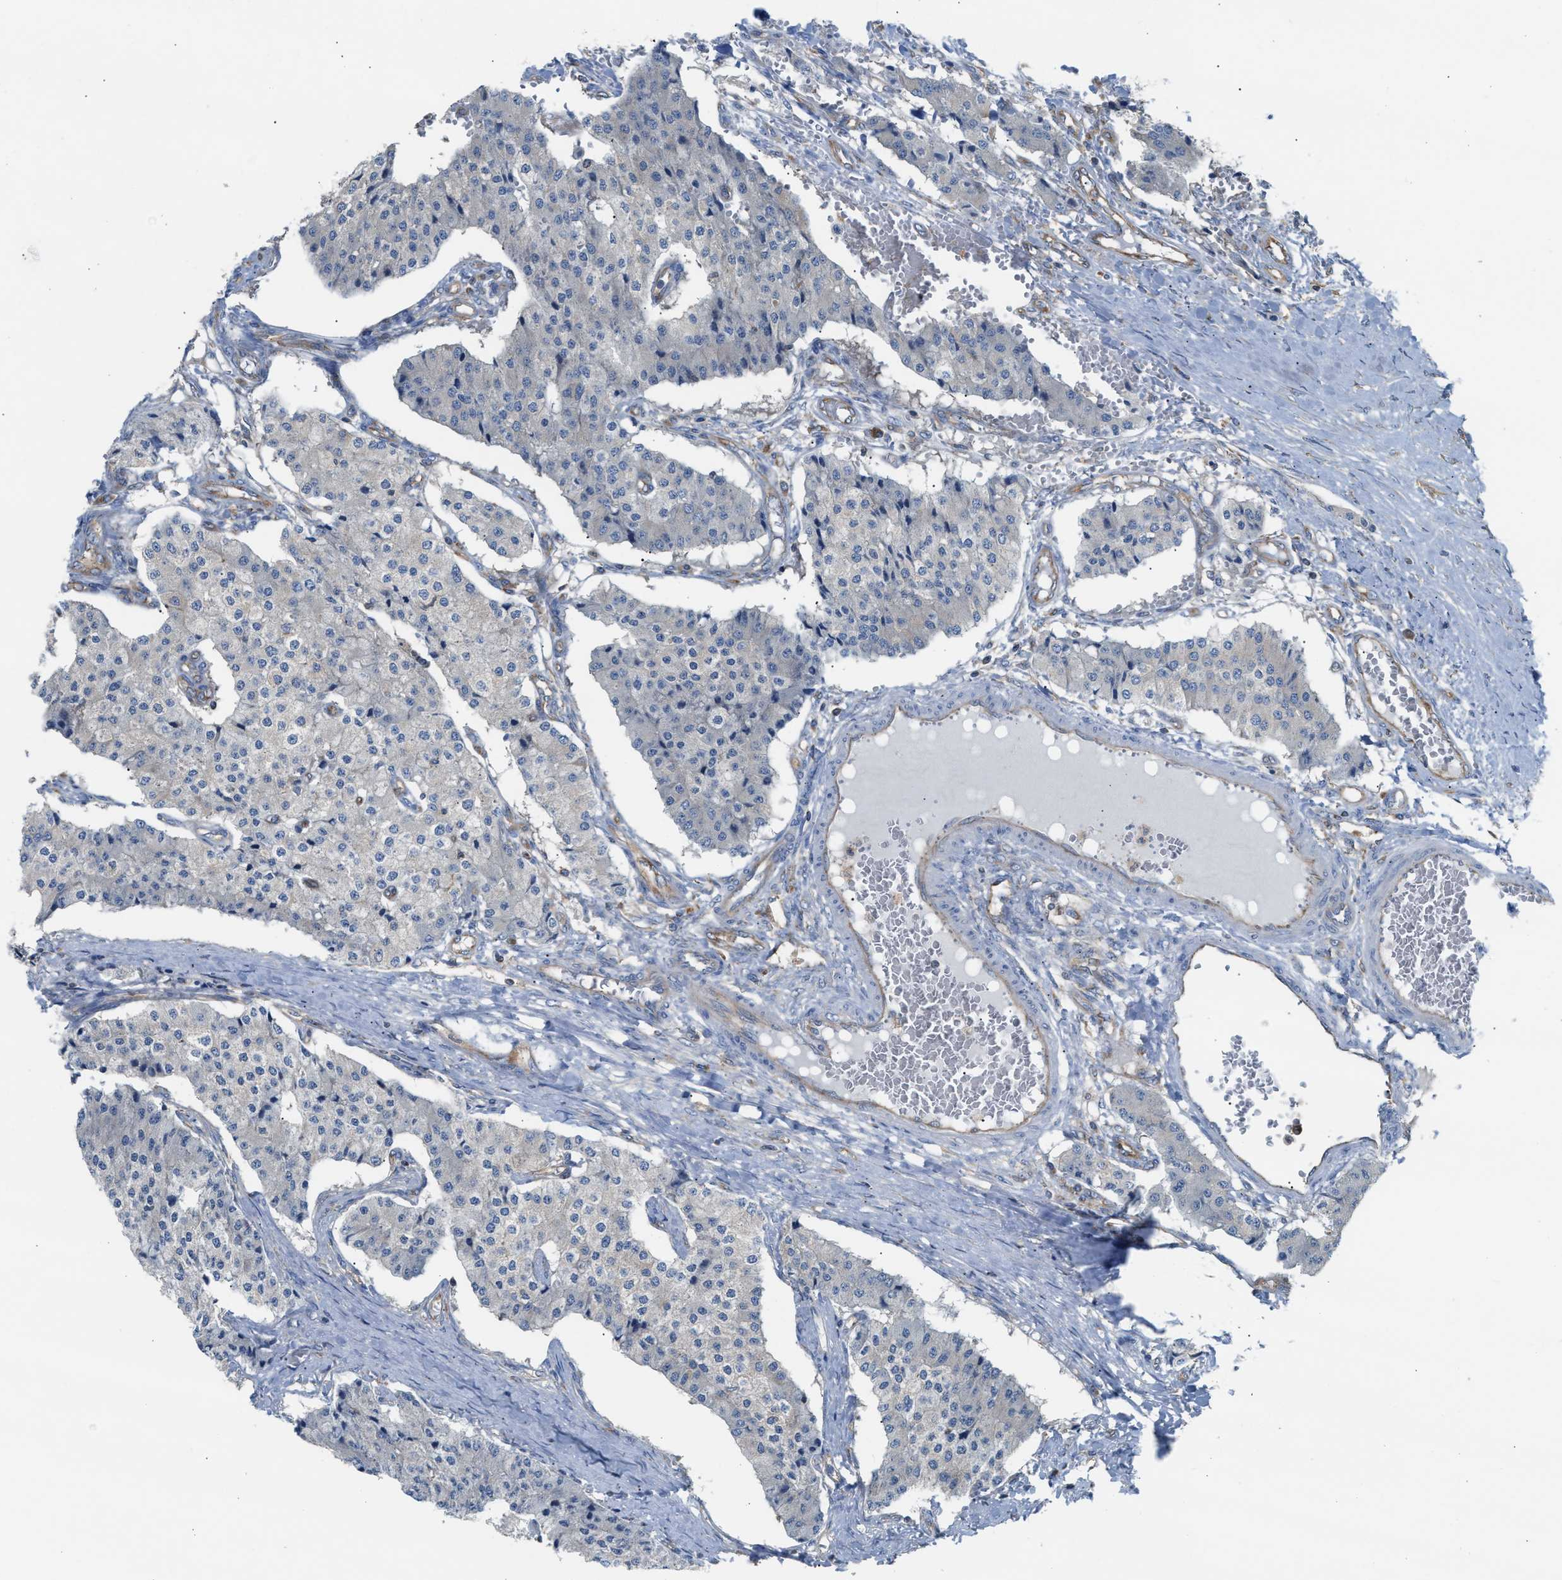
{"staining": {"intensity": "negative", "quantity": "none", "location": "none"}, "tissue": "carcinoid", "cell_type": "Tumor cells", "image_type": "cancer", "snomed": [{"axis": "morphology", "description": "Carcinoid, malignant, NOS"}, {"axis": "topography", "description": "Colon"}], "caption": "Human malignant carcinoid stained for a protein using immunohistochemistry (IHC) demonstrates no positivity in tumor cells.", "gene": "TBC1D15", "patient": {"sex": "female", "age": 52}}